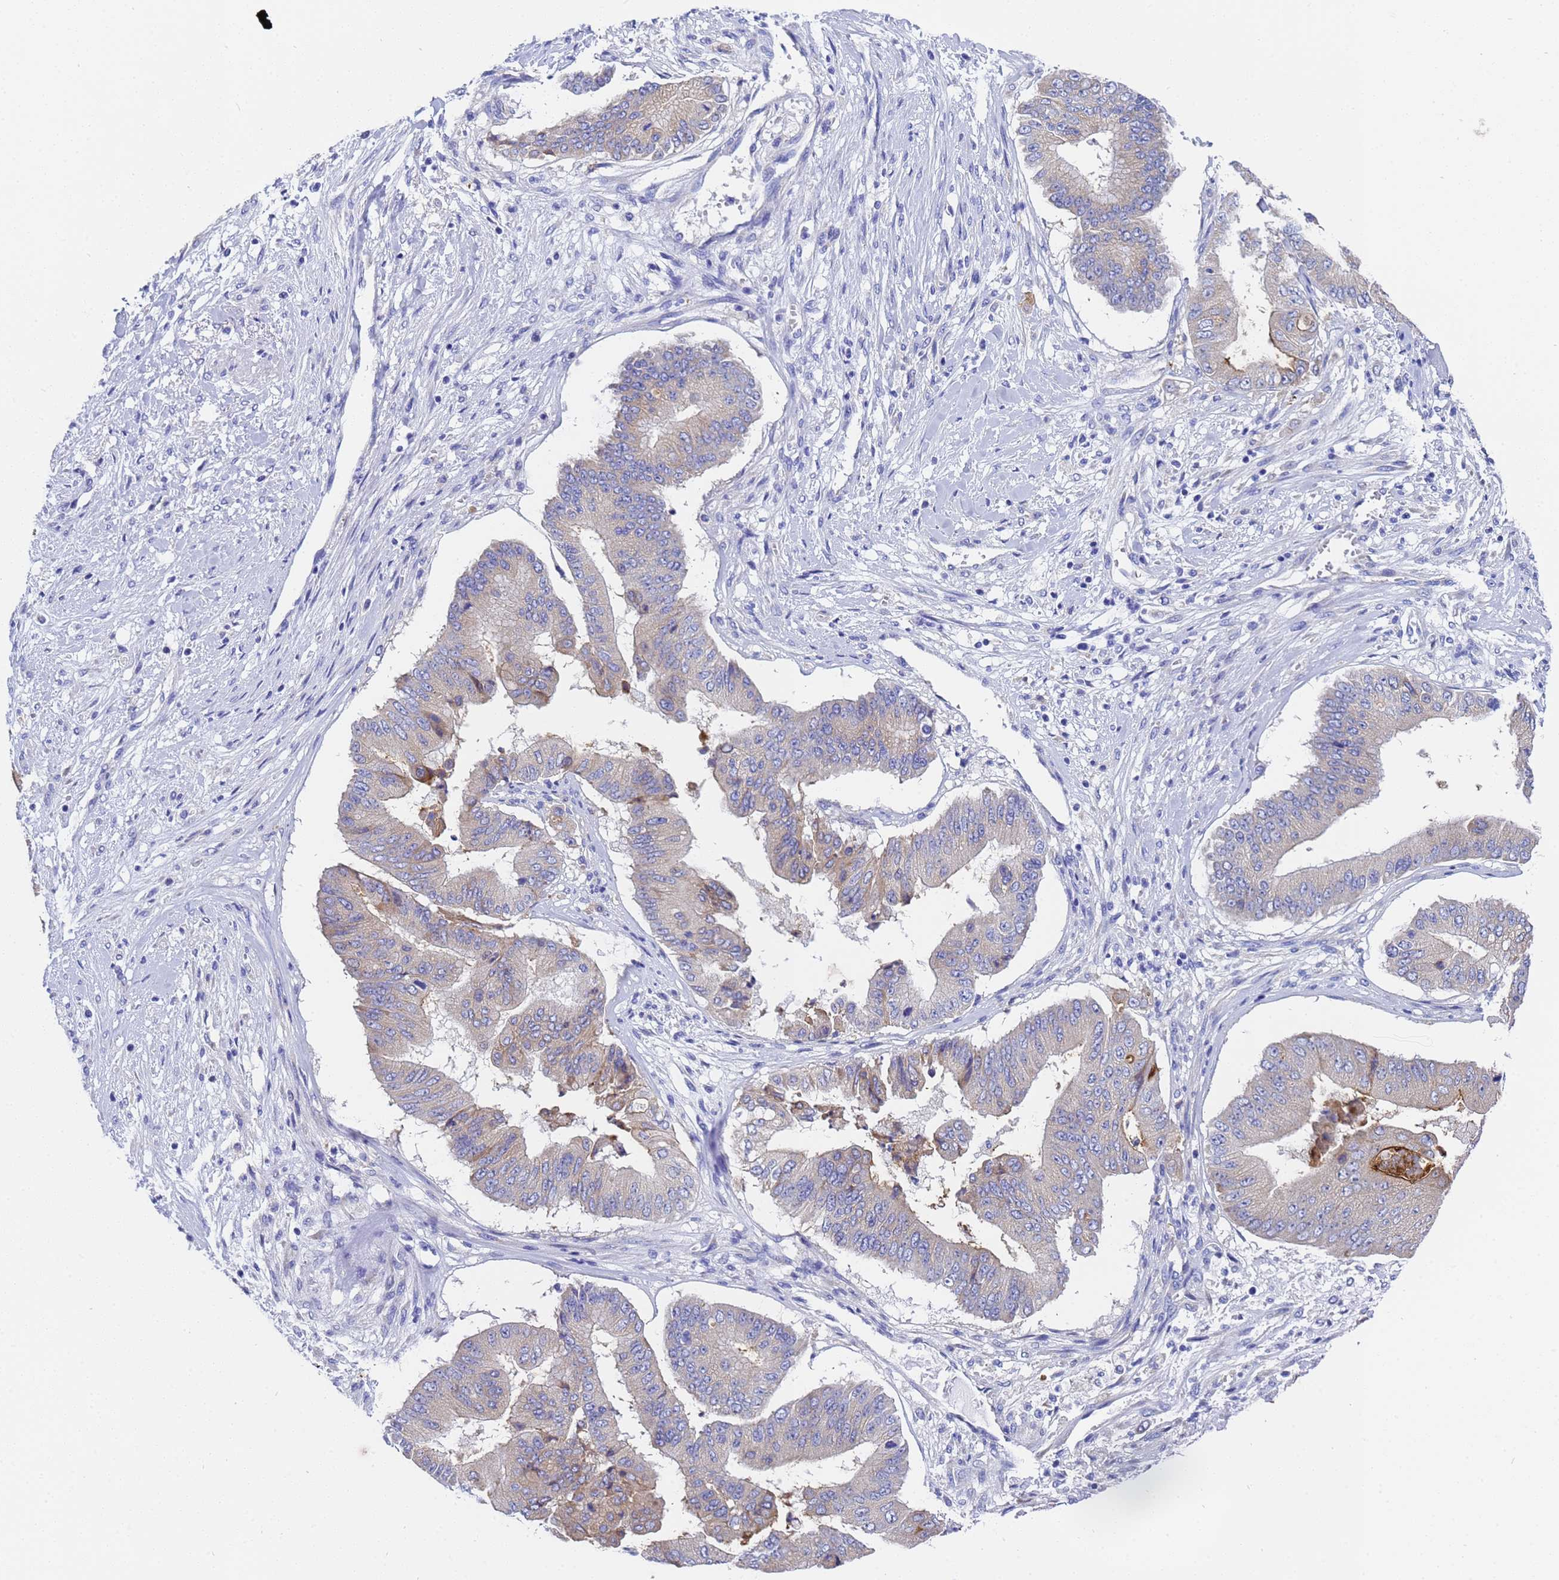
{"staining": {"intensity": "strong", "quantity": "<25%", "location": "cytoplasmic/membranous"}, "tissue": "pancreatic cancer", "cell_type": "Tumor cells", "image_type": "cancer", "snomed": [{"axis": "morphology", "description": "Adenocarcinoma, NOS"}, {"axis": "topography", "description": "Pancreas"}], "caption": "Approximately <25% of tumor cells in pancreatic cancer display strong cytoplasmic/membranous protein staining as visualized by brown immunohistochemical staining.", "gene": "TM4SF4", "patient": {"sex": "female", "age": 77}}